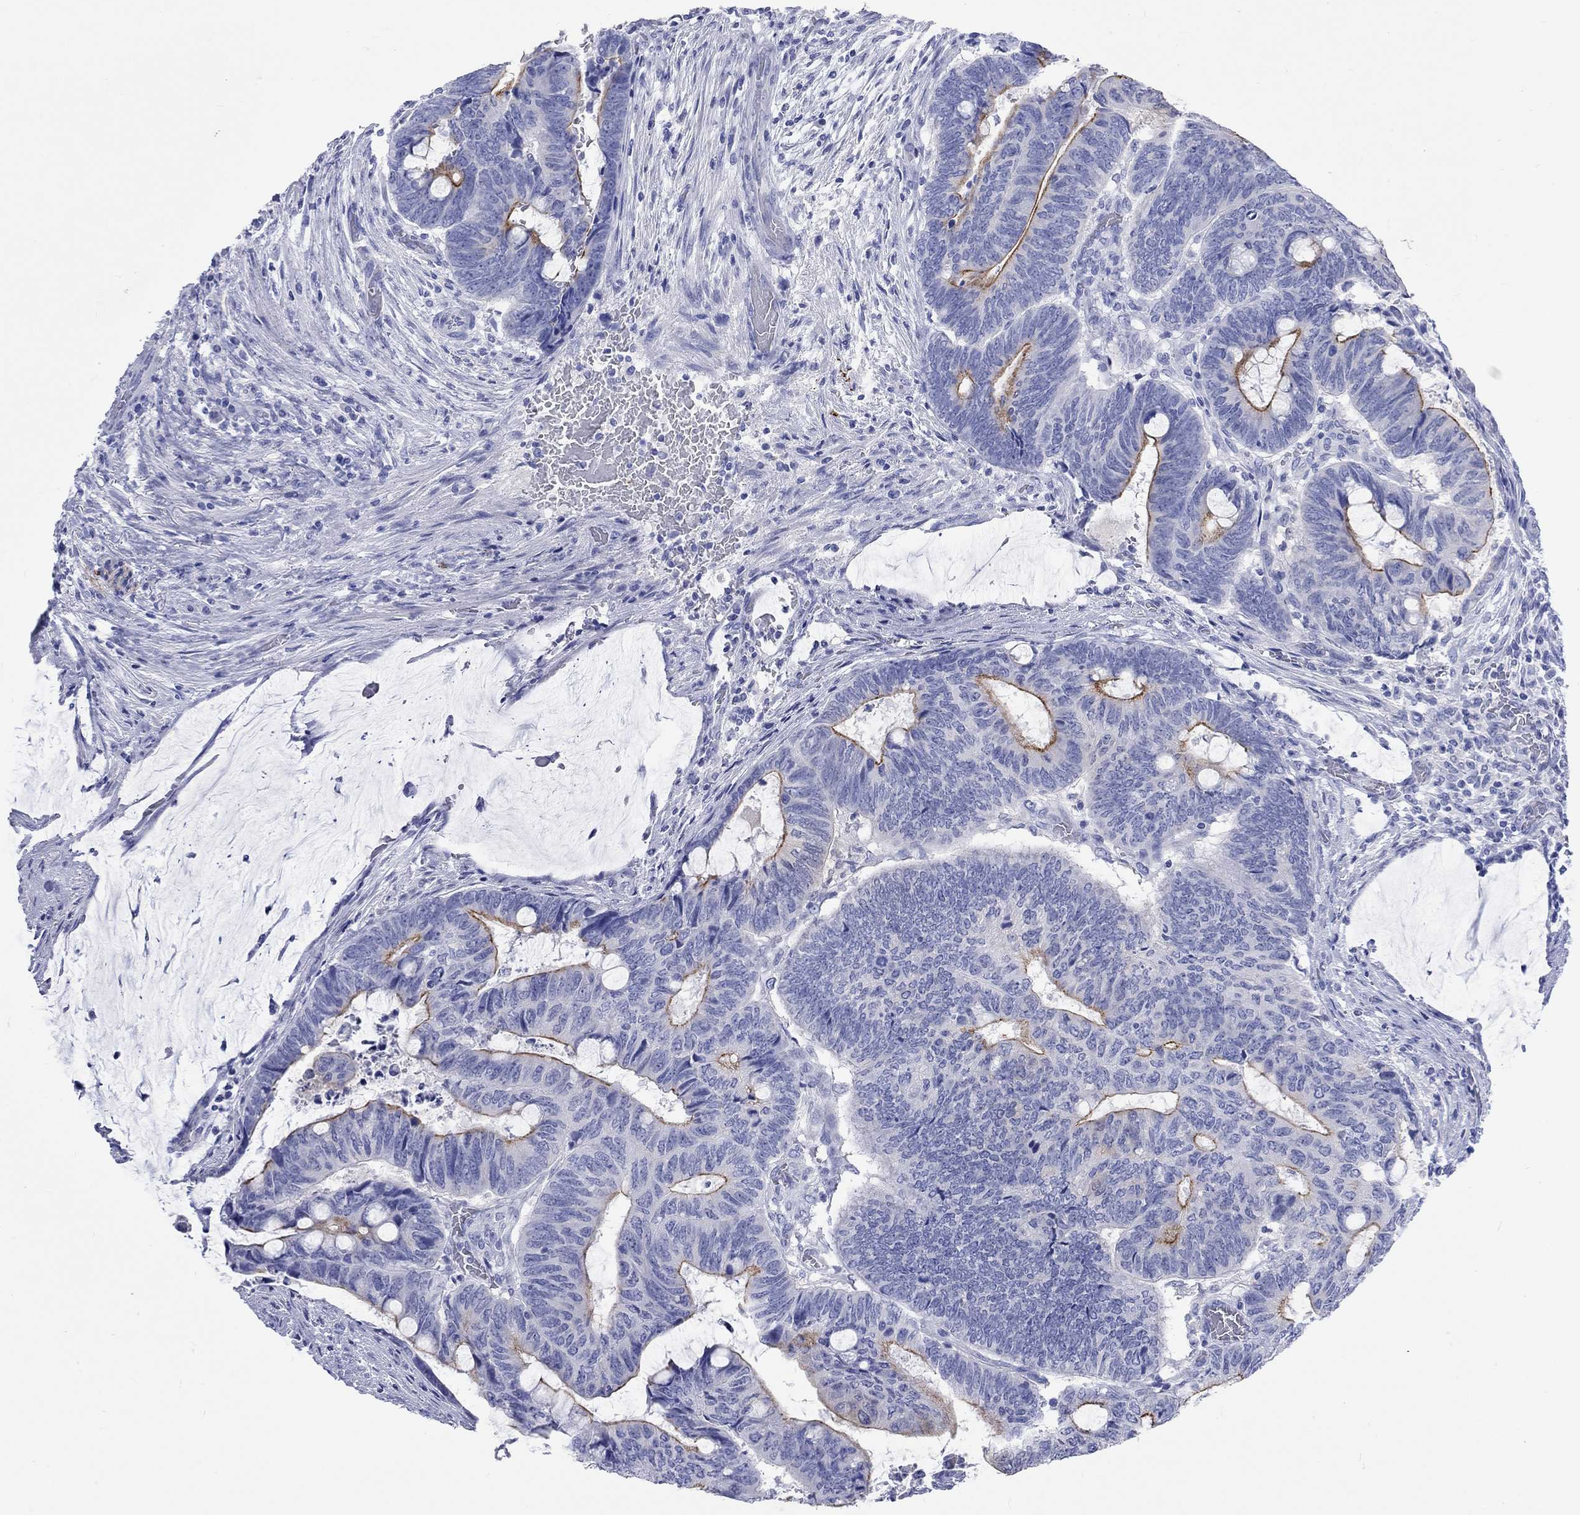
{"staining": {"intensity": "strong", "quantity": "<25%", "location": "cytoplasmic/membranous"}, "tissue": "colorectal cancer", "cell_type": "Tumor cells", "image_type": "cancer", "snomed": [{"axis": "morphology", "description": "Normal tissue, NOS"}, {"axis": "morphology", "description": "Adenocarcinoma, NOS"}, {"axis": "topography", "description": "Rectum"}], "caption": "Strong cytoplasmic/membranous positivity for a protein is appreciated in about <25% of tumor cells of colorectal cancer (adenocarcinoma) using IHC.", "gene": "SPATA9", "patient": {"sex": "male", "age": 92}}